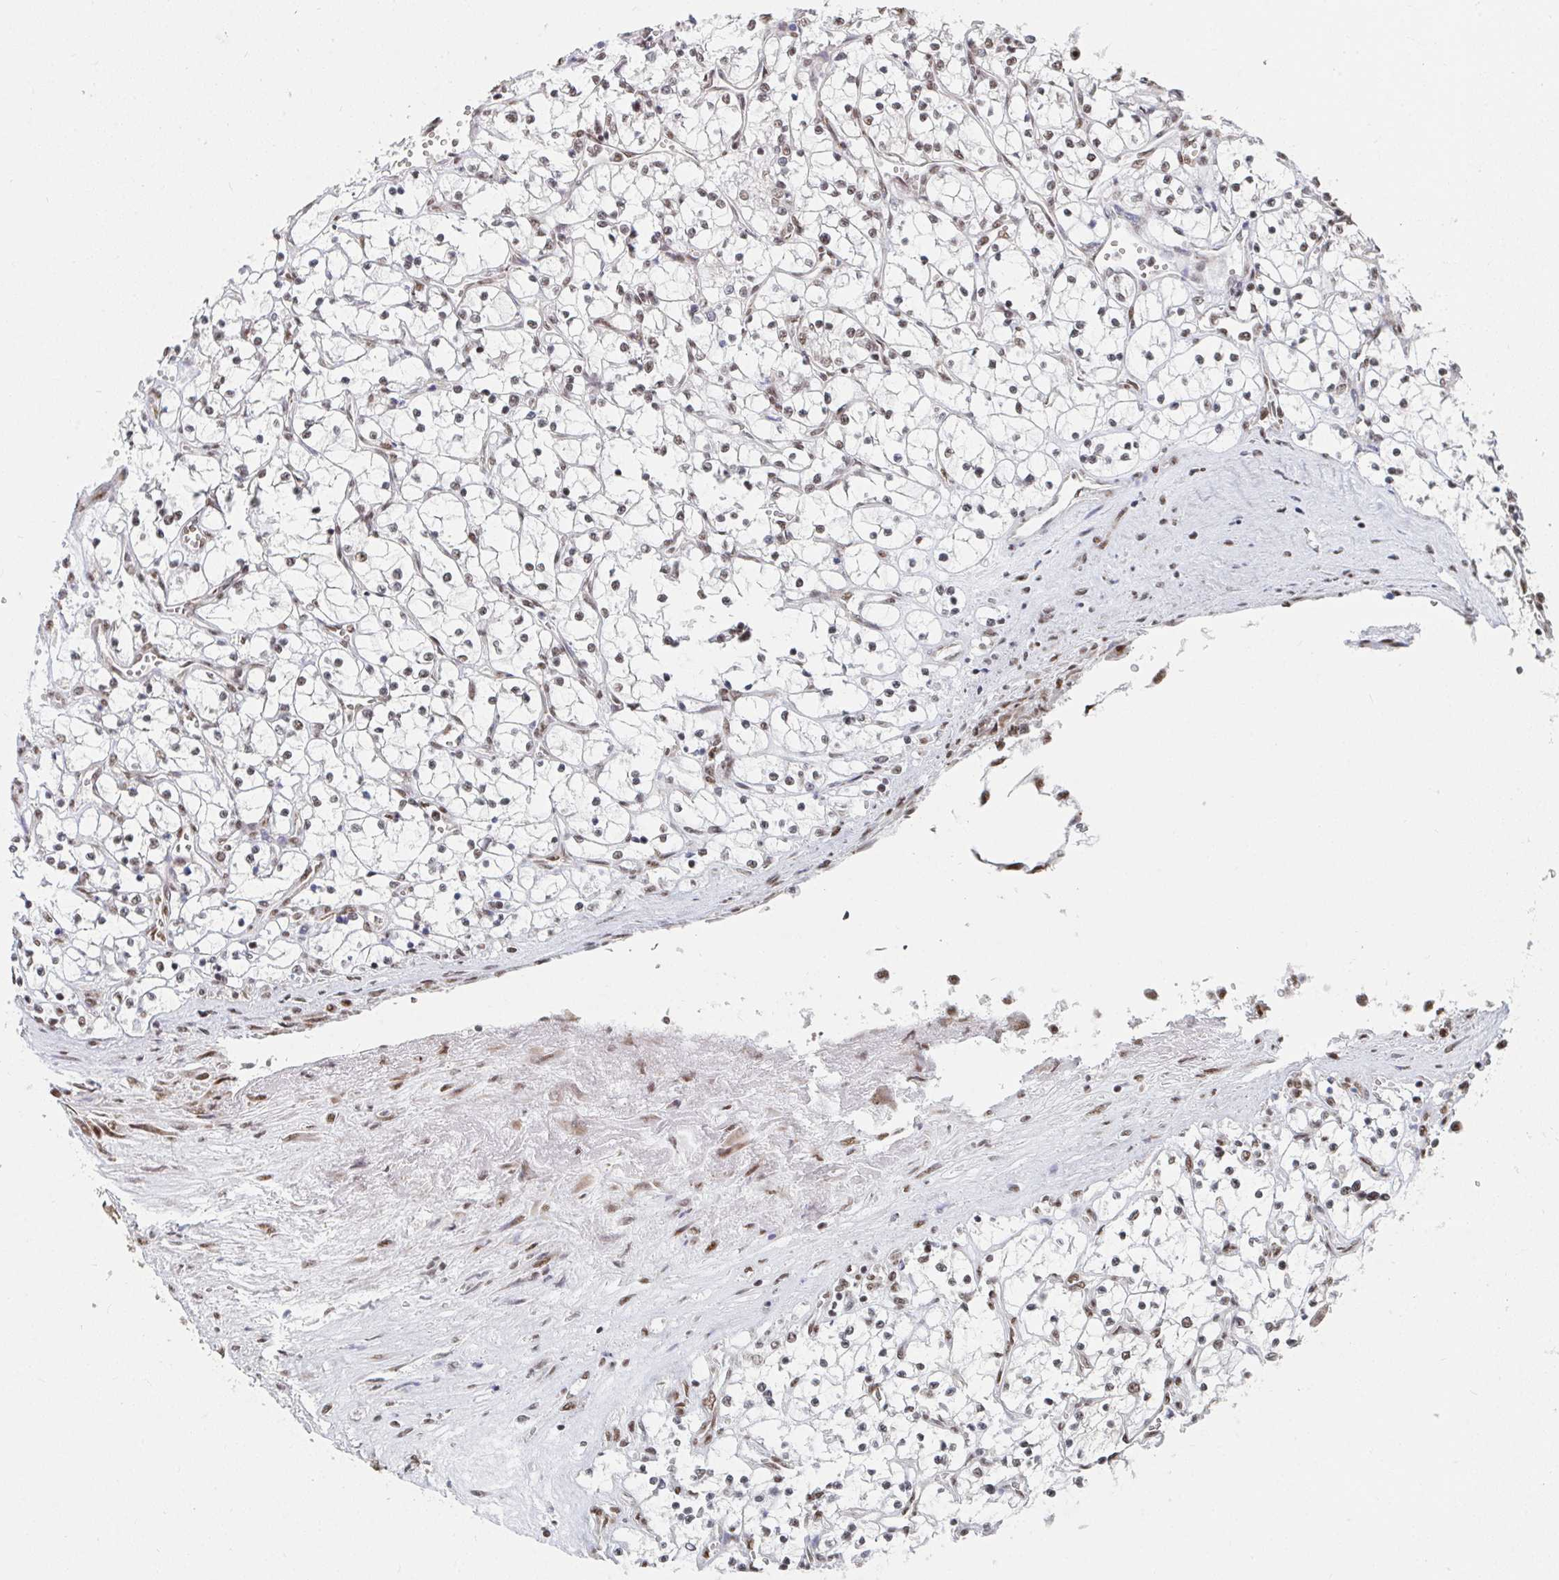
{"staining": {"intensity": "weak", "quantity": "<25%", "location": "nuclear"}, "tissue": "renal cancer", "cell_type": "Tumor cells", "image_type": "cancer", "snomed": [{"axis": "morphology", "description": "Adenocarcinoma, NOS"}, {"axis": "topography", "description": "Kidney"}], "caption": "High magnification brightfield microscopy of renal cancer stained with DAB (brown) and counterstained with hematoxylin (blue): tumor cells show no significant positivity. (DAB (3,3'-diaminobenzidine) immunohistochemistry (IHC) with hematoxylin counter stain).", "gene": "MBNL1", "patient": {"sex": "female", "age": 69}}